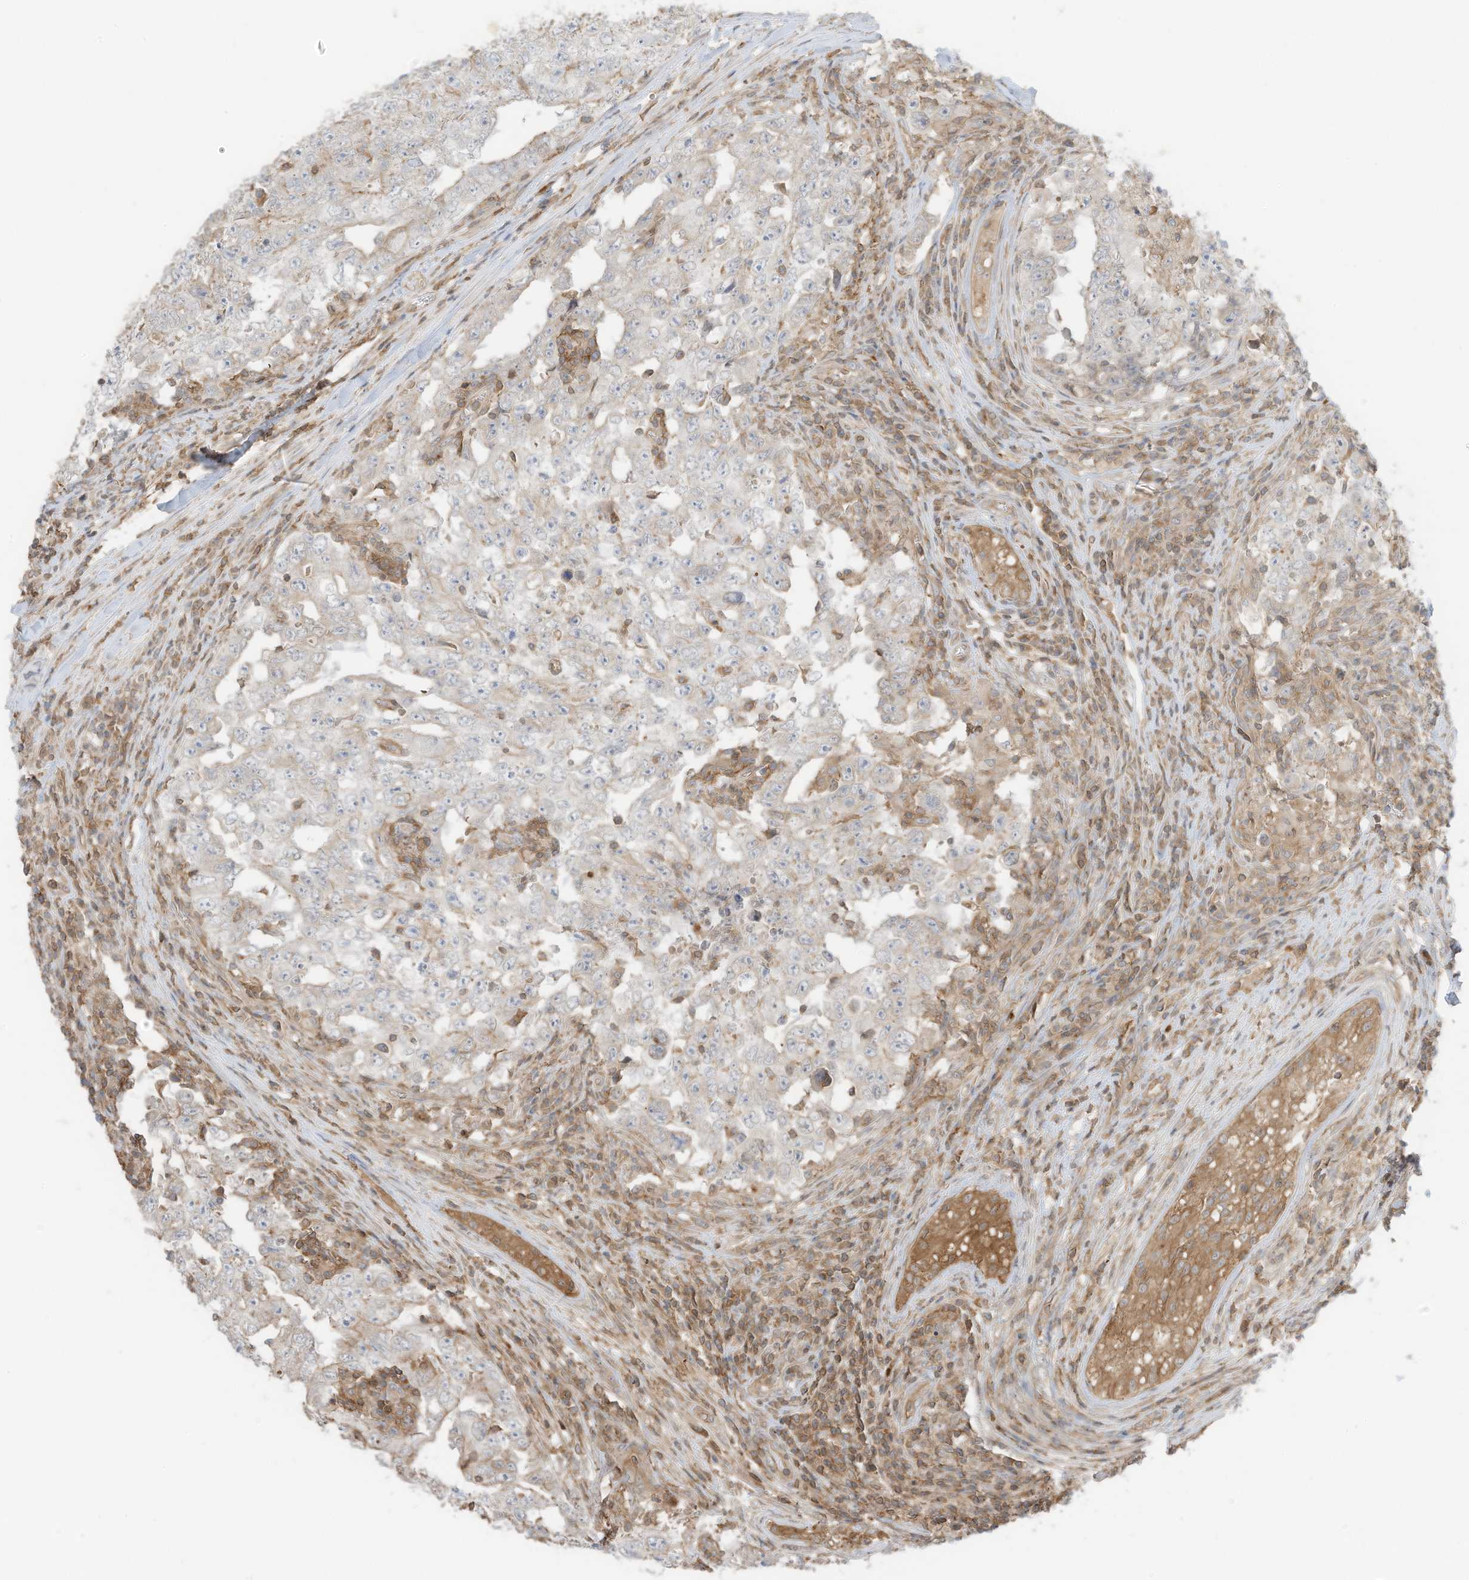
{"staining": {"intensity": "negative", "quantity": "none", "location": "none"}, "tissue": "testis cancer", "cell_type": "Tumor cells", "image_type": "cancer", "snomed": [{"axis": "morphology", "description": "Carcinoma, Embryonal, NOS"}, {"axis": "topography", "description": "Testis"}], "caption": "Testis cancer was stained to show a protein in brown. There is no significant positivity in tumor cells.", "gene": "SLC25A12", "patient": {"sex": "male", "age": 26}}